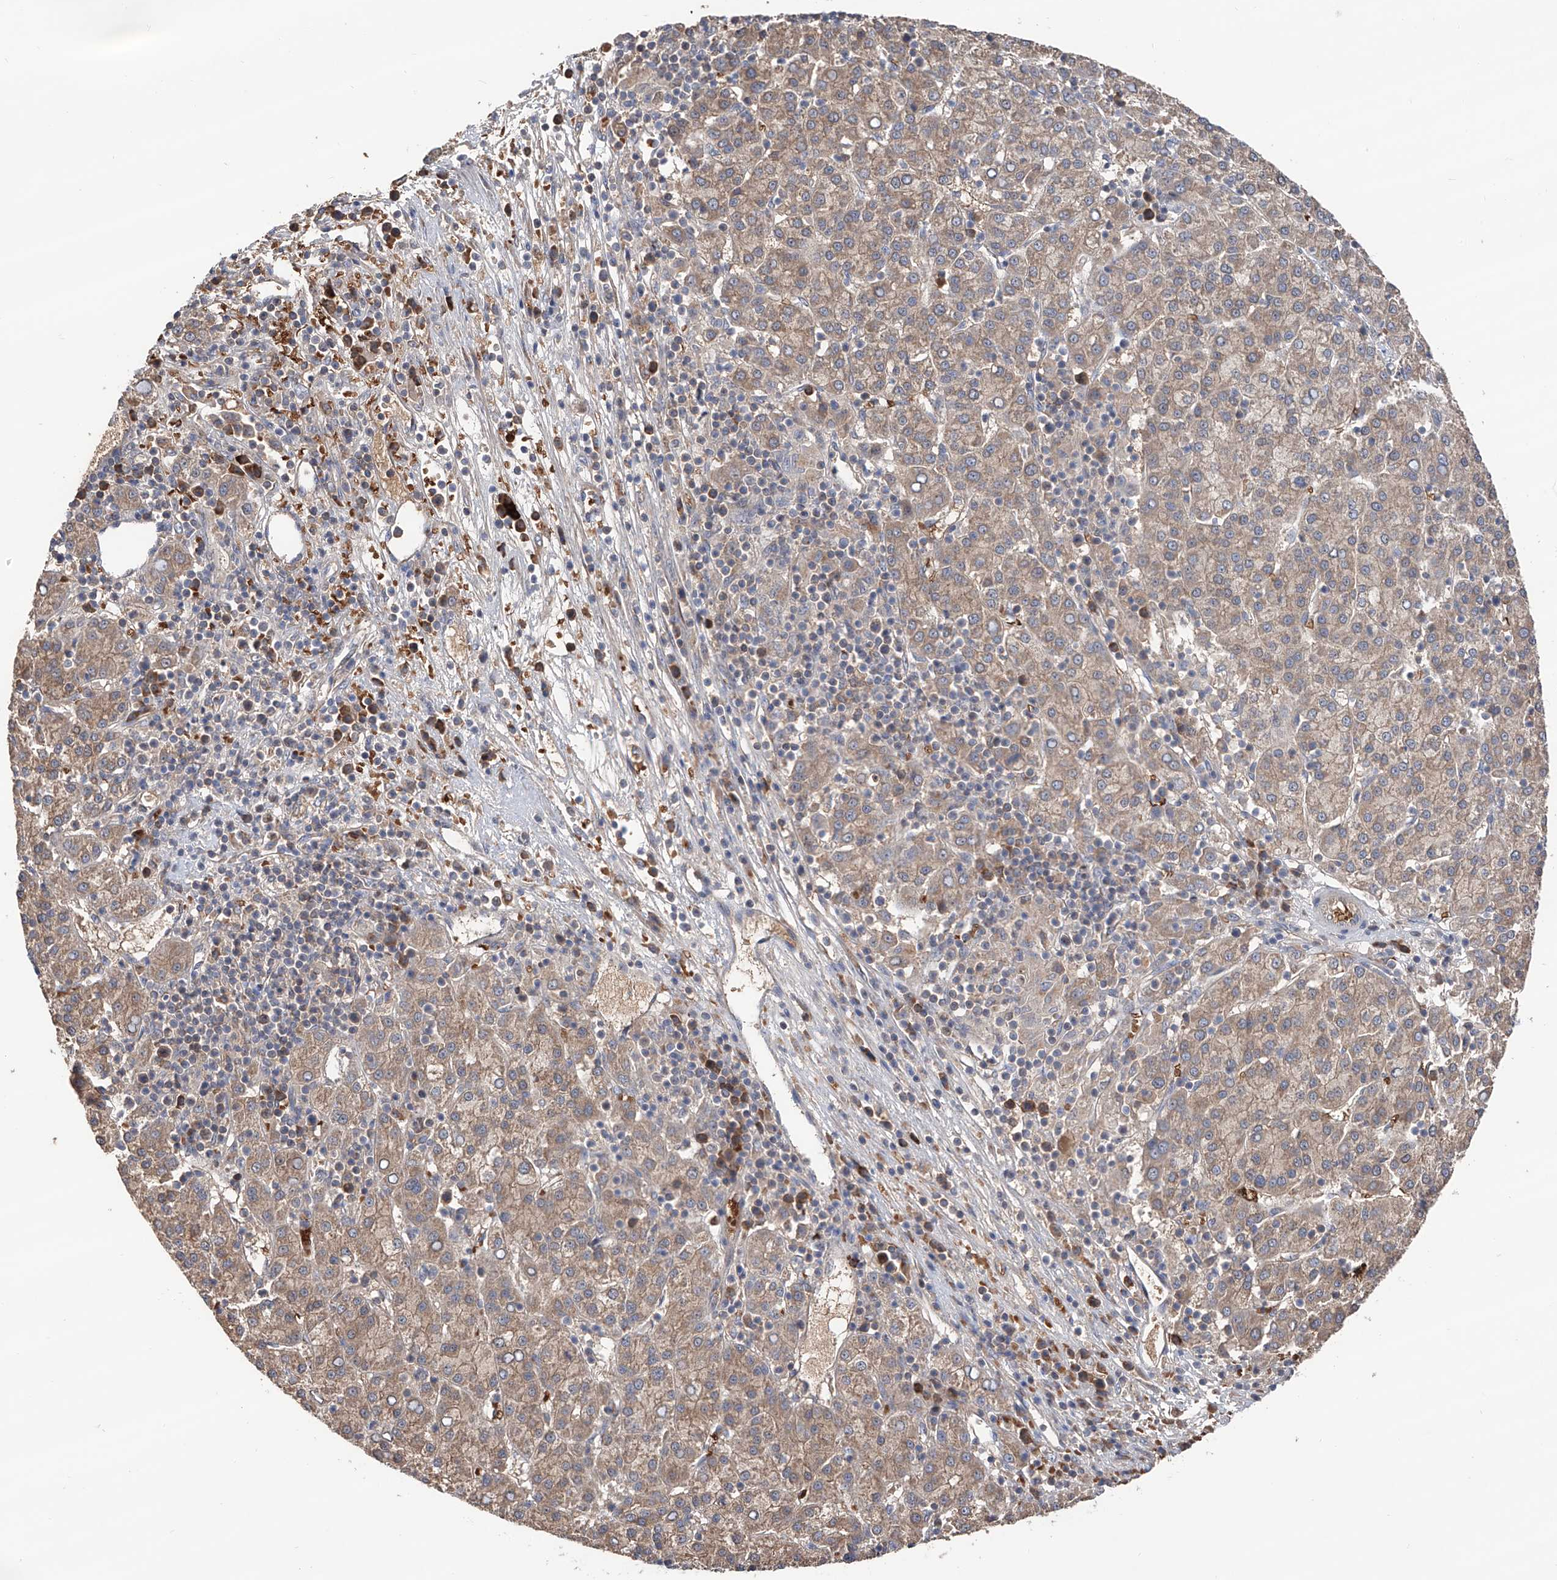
{"staining": {"intensity": "weak", "quantity": ">75%", "location": "cytoplasmic/membranous"}, "tissue": "liver cancer", "cell_type": "Tumor cells", "image_type": "cancer", "snomed": [{"axis": "morphology", "description": "Carcinoma, Hepatocellular, NOS"}, {"axis": "topography", "description": "Liver"}], "caption": "Immunohistochemical staining of hepatocellular carcinoma (liver) reveals weak cytoplasmic/membranous protein staining in about >75% of tumor cells. (Stains: DAB in brown, nuclei in blue, Microscopy: brightfield microscopy at high magnification).", "gene": "EDN1", "patient": {"sex": "female", "age": 58}}